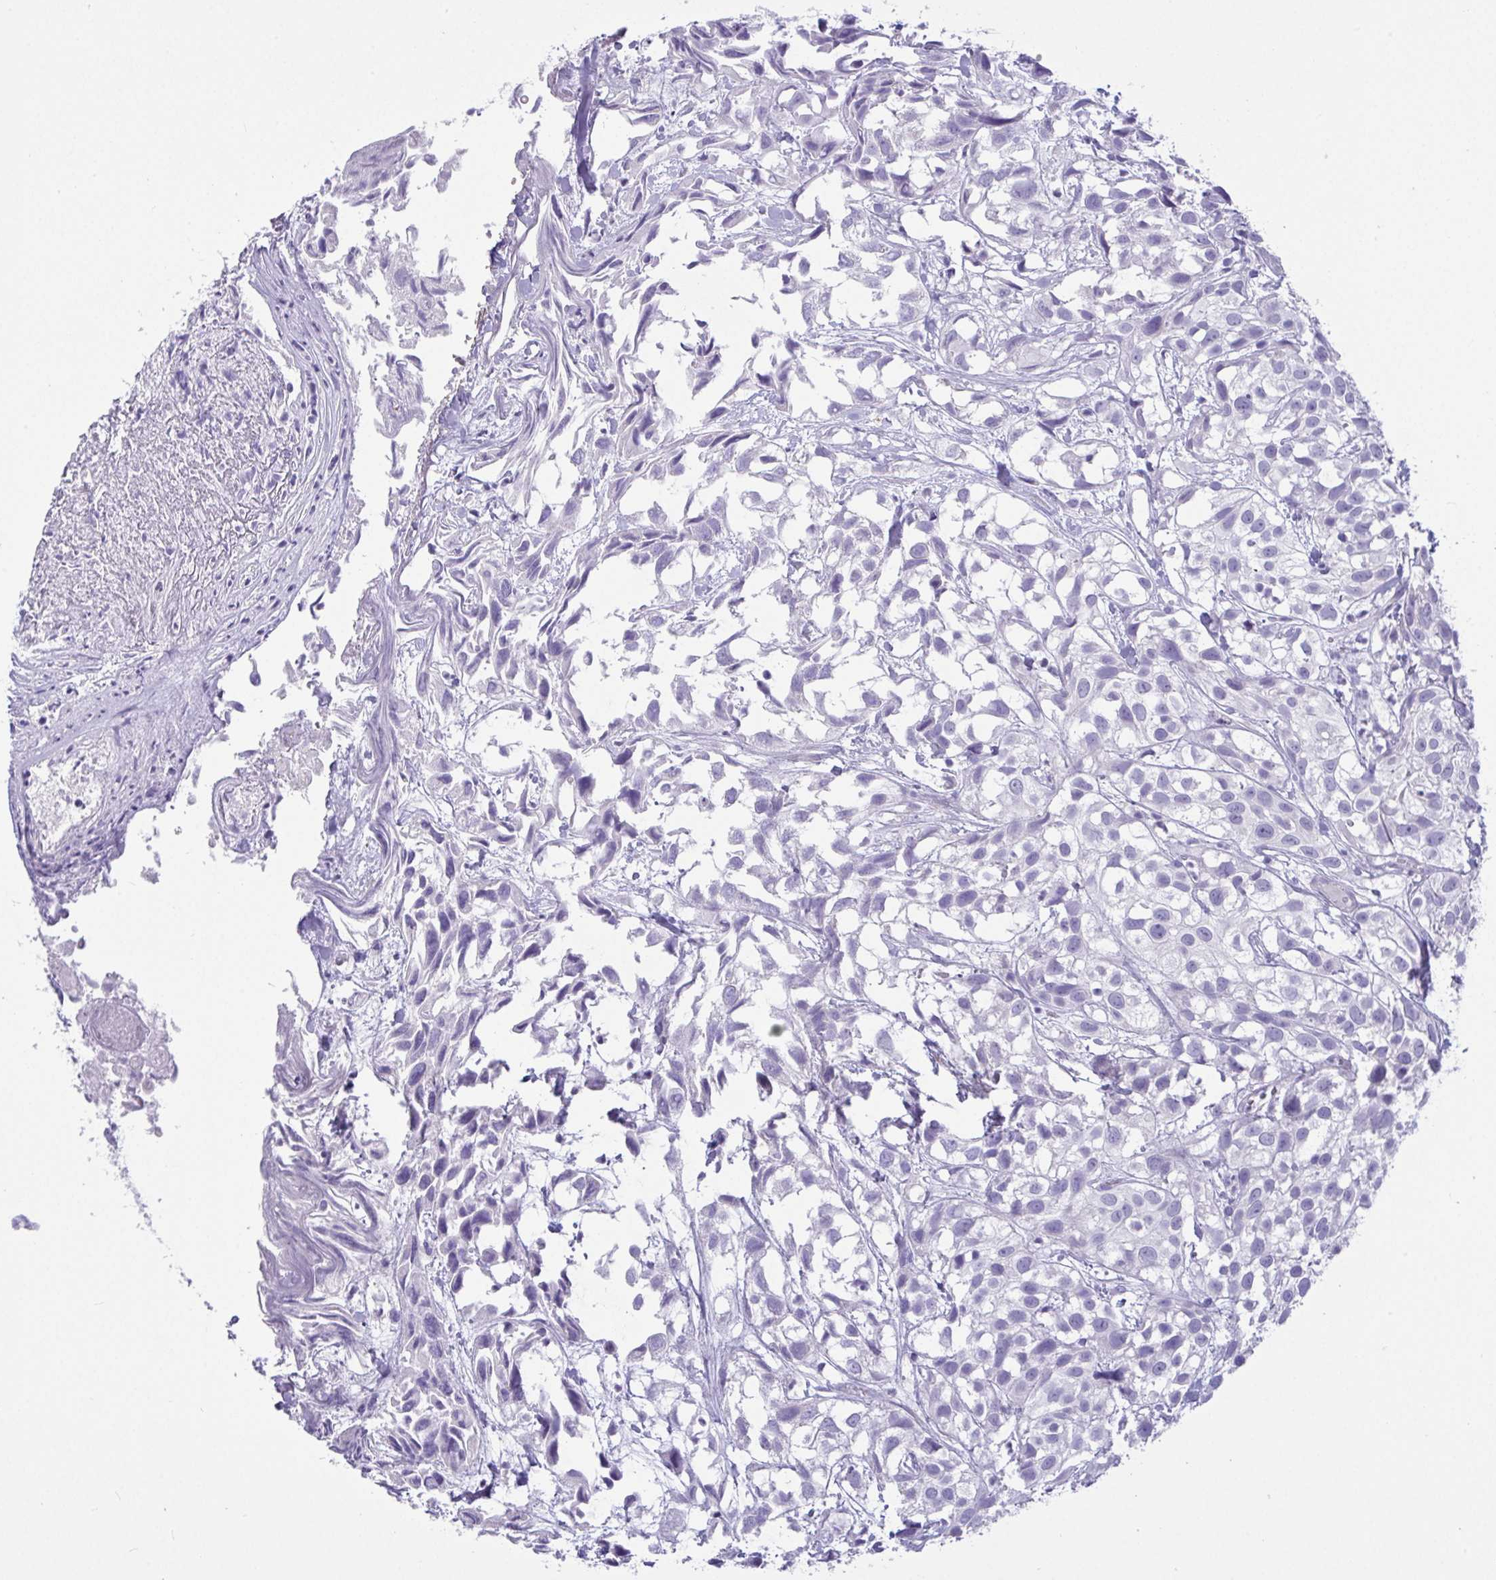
{"staining": {"intensity": "negative", "quantity": "none", "location": "none"}, "tissue": "urothelial cancer", "cell_type": "Tumor cells", "image_type": "cancer", "snomed": [{"axis": "morphology", "description": "Urothelial carcinoma, High grade"}, {"axis": "topography", "description": "Urinary bladder"}], "caption": "An immunohistochemistry photomicrograph of urothelial carcinoma (high-grade) is shown. There is no staining in tumor cells of urothelial carcinoma (high-grade).", "gene": "C4orf33", "patient": {"sex": "male", "age": 56}}